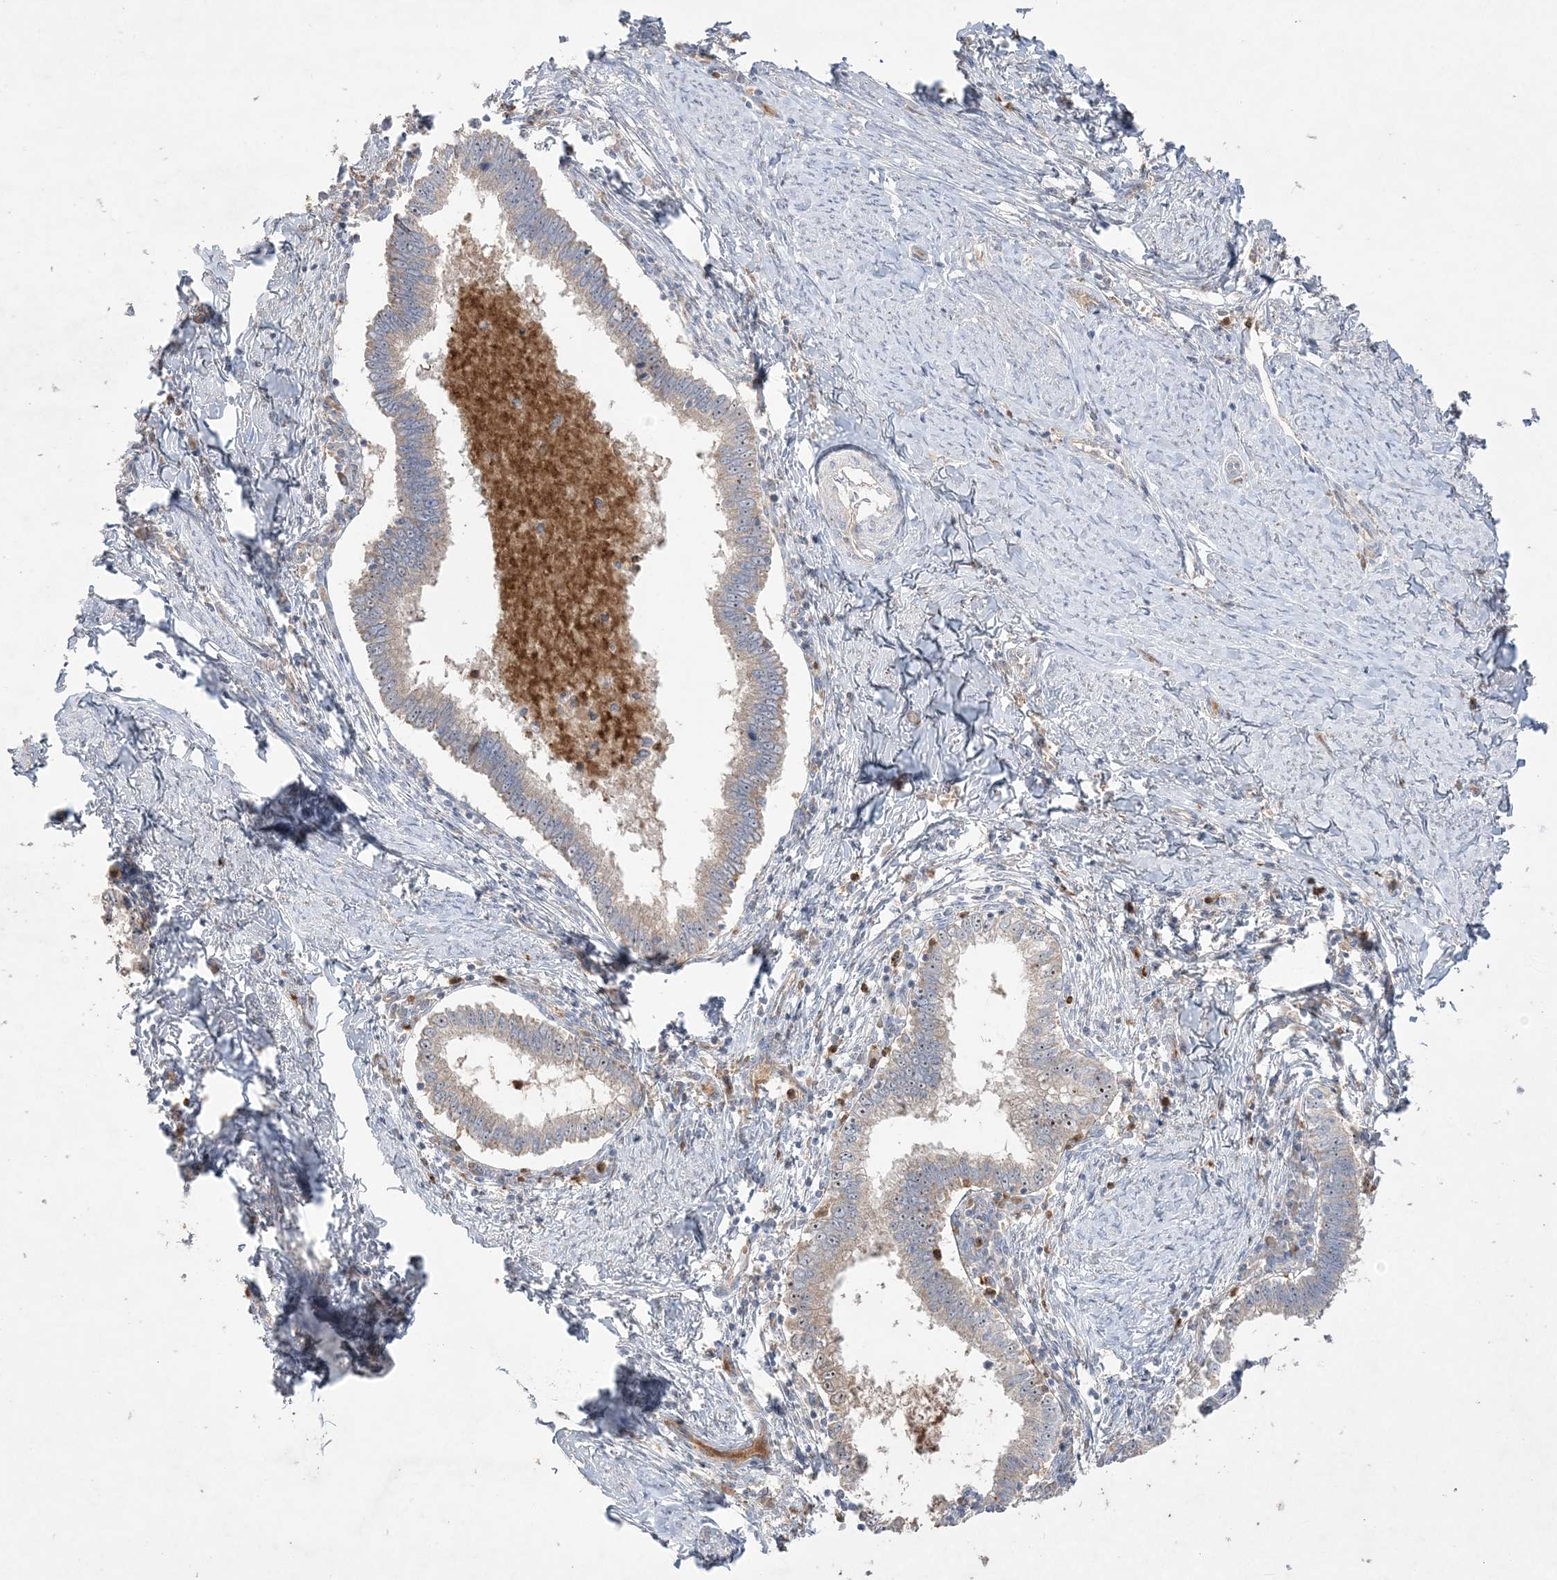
{"staining": {"intensity": "moderate", "quantity": "<25%", "location": "nuclear"}, "tissue": "cervical cancer", "cell_type": "Tumor cells", "image_type": "cancer", "snomed": [{"axis": "morphology", "description": "Adenocarcinoma, NOS"}, {"axis": "topography", "description": "Cervix"}], "caption": "Immunohistochemical staining of human cervical adenocarcinoma demonstrates low levels of moderate nuclear protein positivity in approximately <25% of tumor cells.", "gene": "NOP16", "patient": {"sex": "female", "age": 36}}